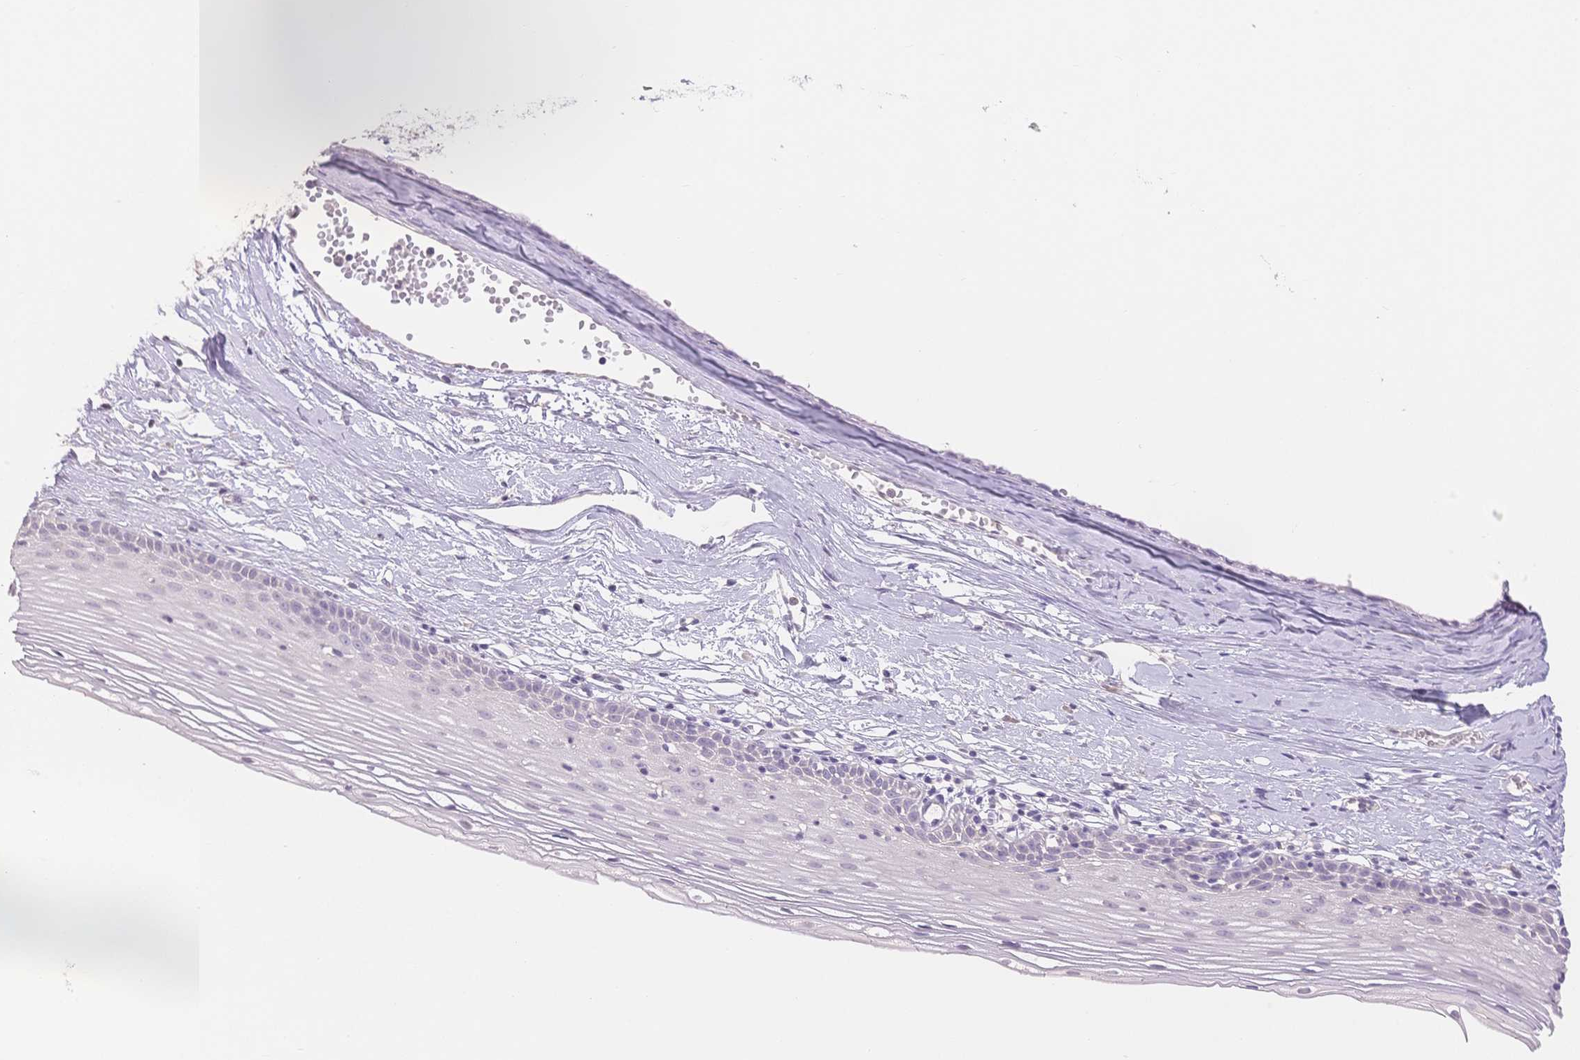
{"staining": {"intensity": "negative", "quantity": "none", "location": "none"}, "tissue": "cervix", "cell_type": "Glandular cells", "image_type": "normal", "snomed": [{"axis": "morphology", "description": "Normal tissue, NOS"}, {"axis": "topography", "description": "Cervix"}], "caption": "Immunohistochemistry (IHC) of benign cervix exhibits no expression in glandular cells.", "gene": "SUV39H2", "patient": {"sex": "female", "age": 40}}